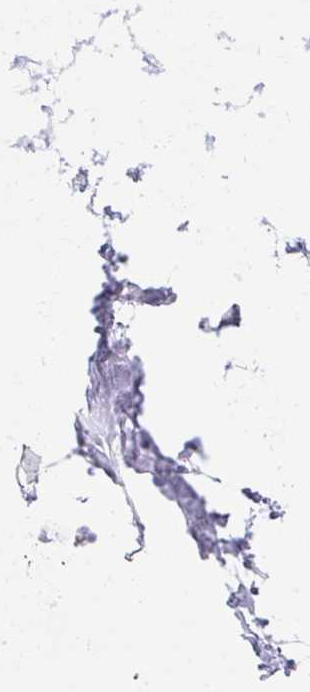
{"staining": {"intensity": "negative", "quantity": "none", "location": "none"}, "tissue": "breast", "cell_type": "Adipocytes", "image_type": "normal", "snomed": [{"axis": "morphology", "description": "Normal tissue, NOS"}, {"axis": "topography", "description": "Breast"}], "caption": "The micrograph exhibits no significant expression in adipocytes of breast. (DAB IHC with hematoxylin counter stain).", "gene": "CDADC1", "patient": {"sex": "female", "age": 32}}